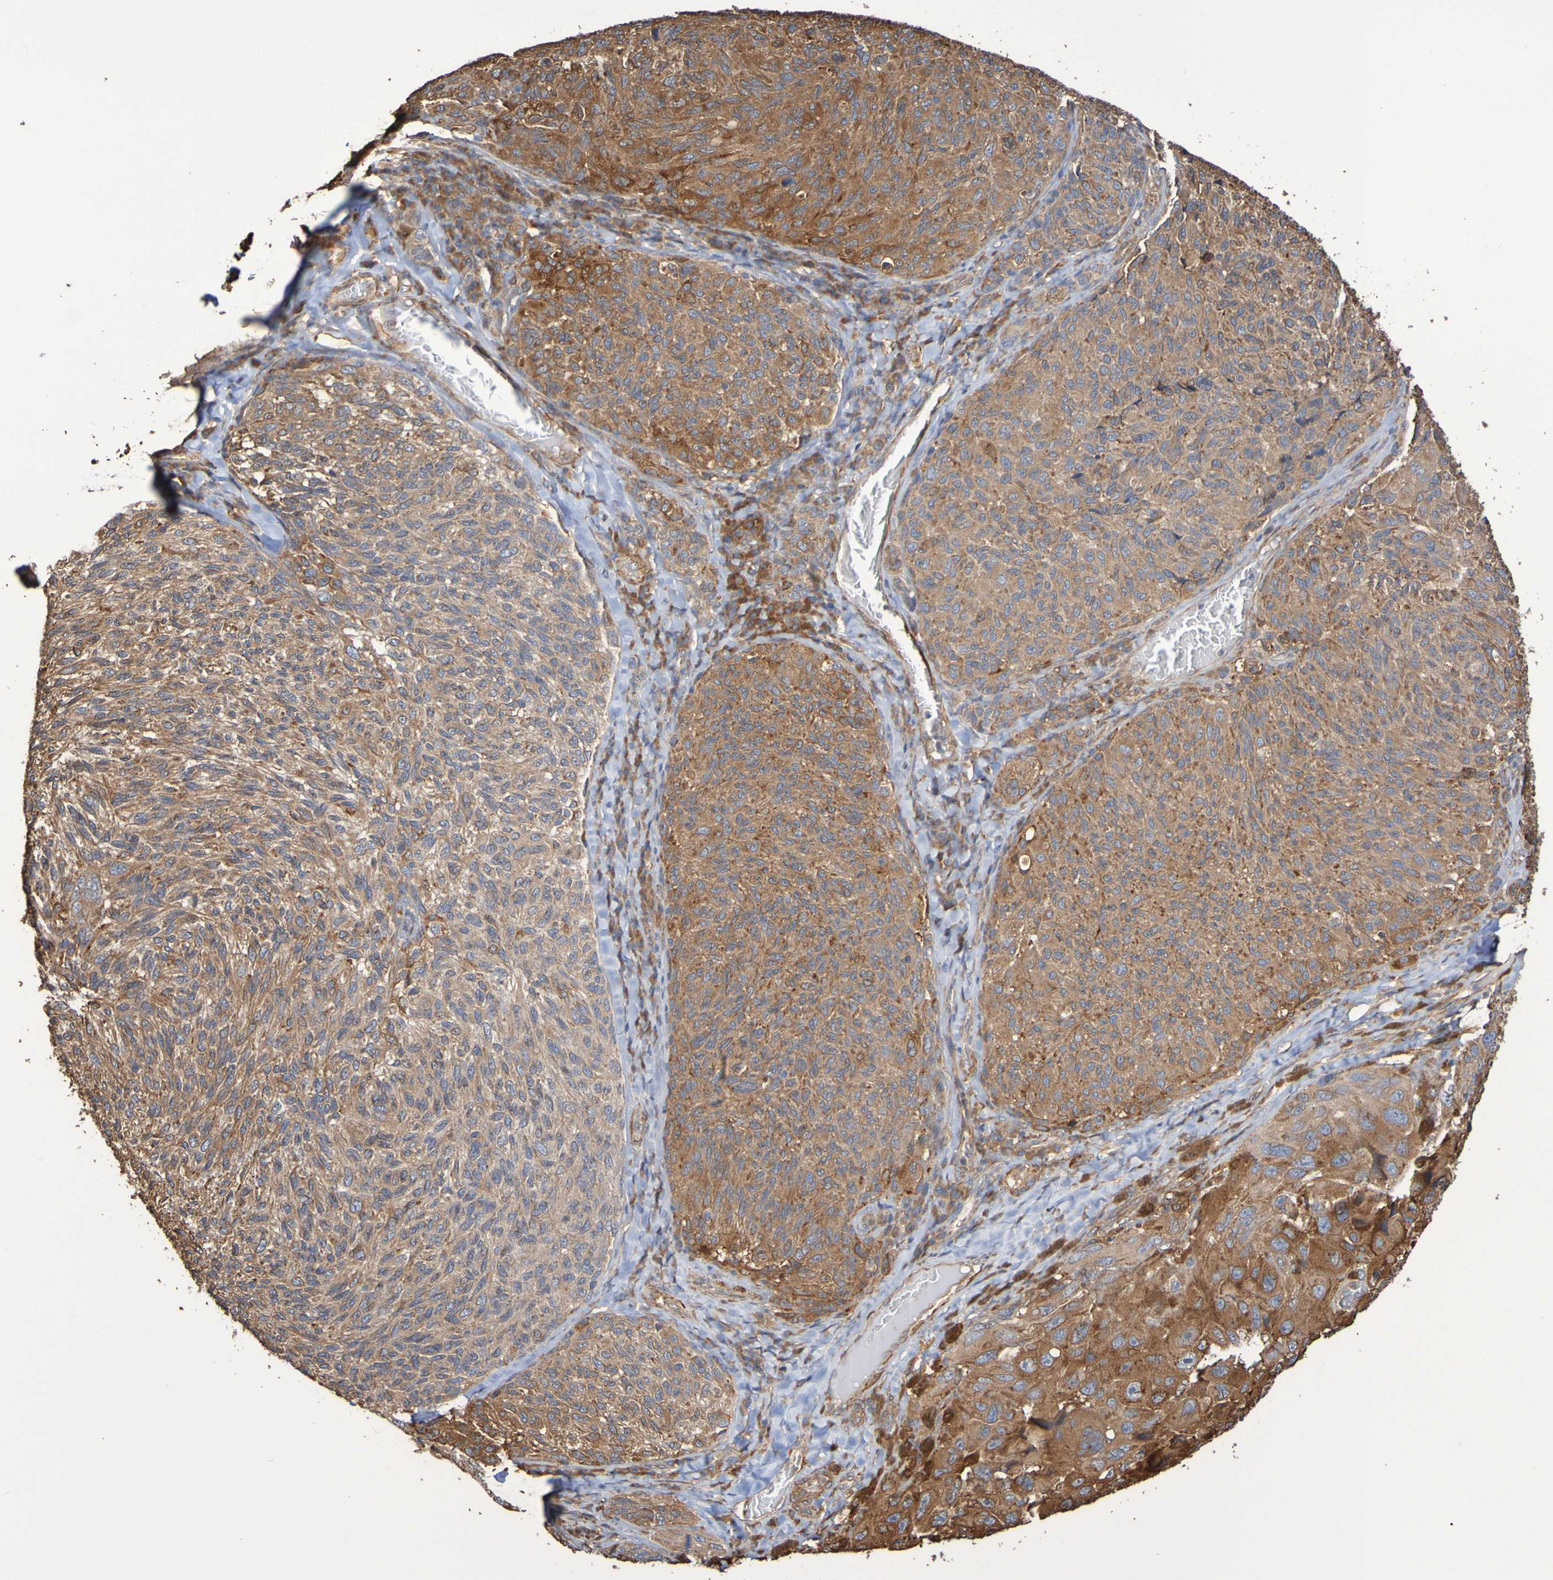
{"staining": {"intensity": "moderate", "quantity": ">75%", "location": "cytoplasmic/membranous"}, "tissue": "melanoma", "cell_type": "Tumor cells", "image_type": "cancer", "snomed": [{"axis": "morphology", "description": "Malignant melanoma, NOS"}, {"axis": "topography", "description": "Skin"}], "caption": "Melanoma stained for a protein shows moderate cytoplasmic/membranous positivity in tumor cells.", "gene": "RAB11A", "patient": {"sex": "female", "age": 73}}